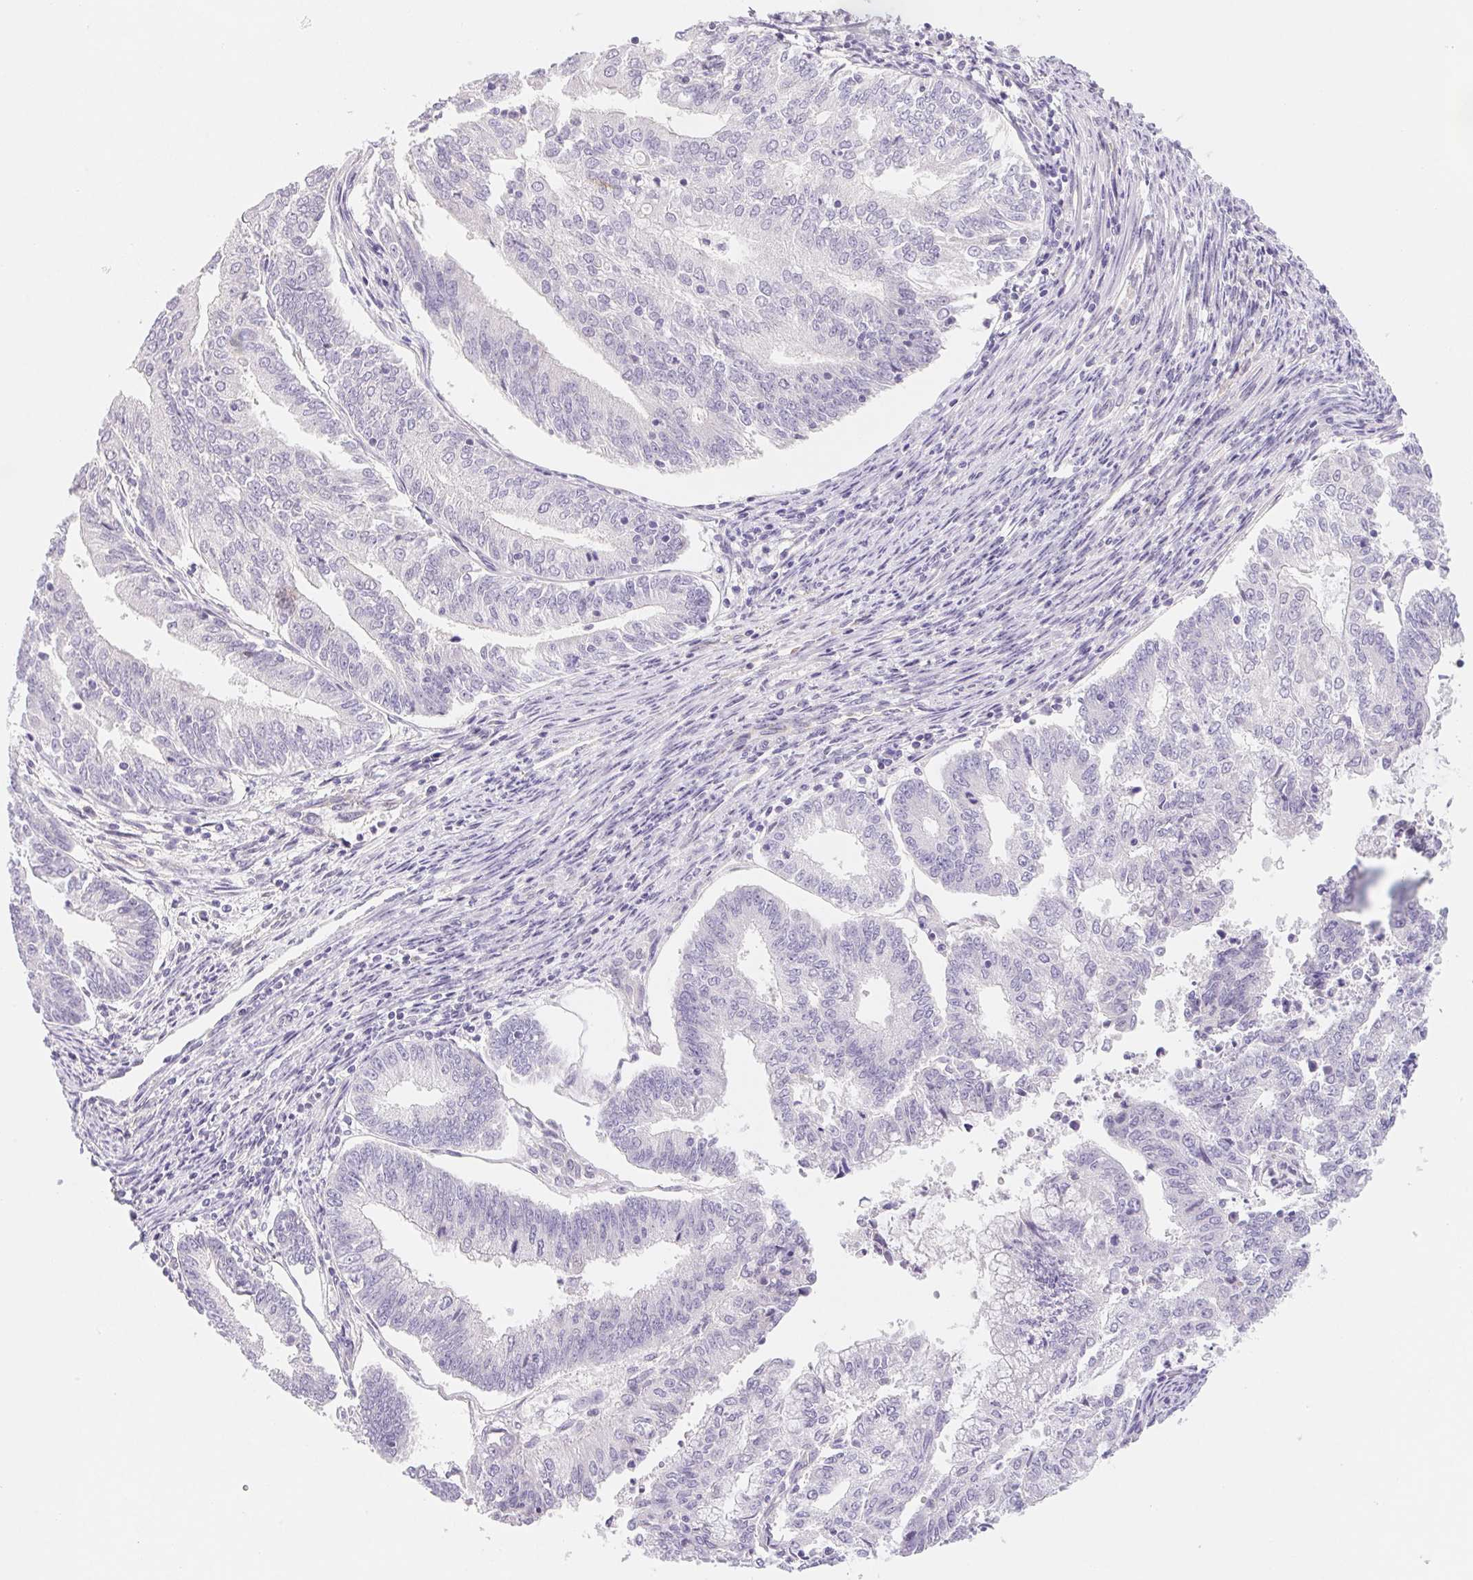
{"staining": {"intensity": "negative", "quantity": "none", "location": "none"}, "tissue": "endometrial cancer", "cell_type": "Tumor cells", "image_type": "cancer", "snomed": [{"axis": "morphology", "description": "Adenocarcinoma, NOS"}, {"axis": "topography", "description": "Endometrium"}], "caption": "Tumor cells are negative for brown protein staining in endometrial cancer.", "gene": "CTNND2", "patient": {"sex": "female", "age": 61}}